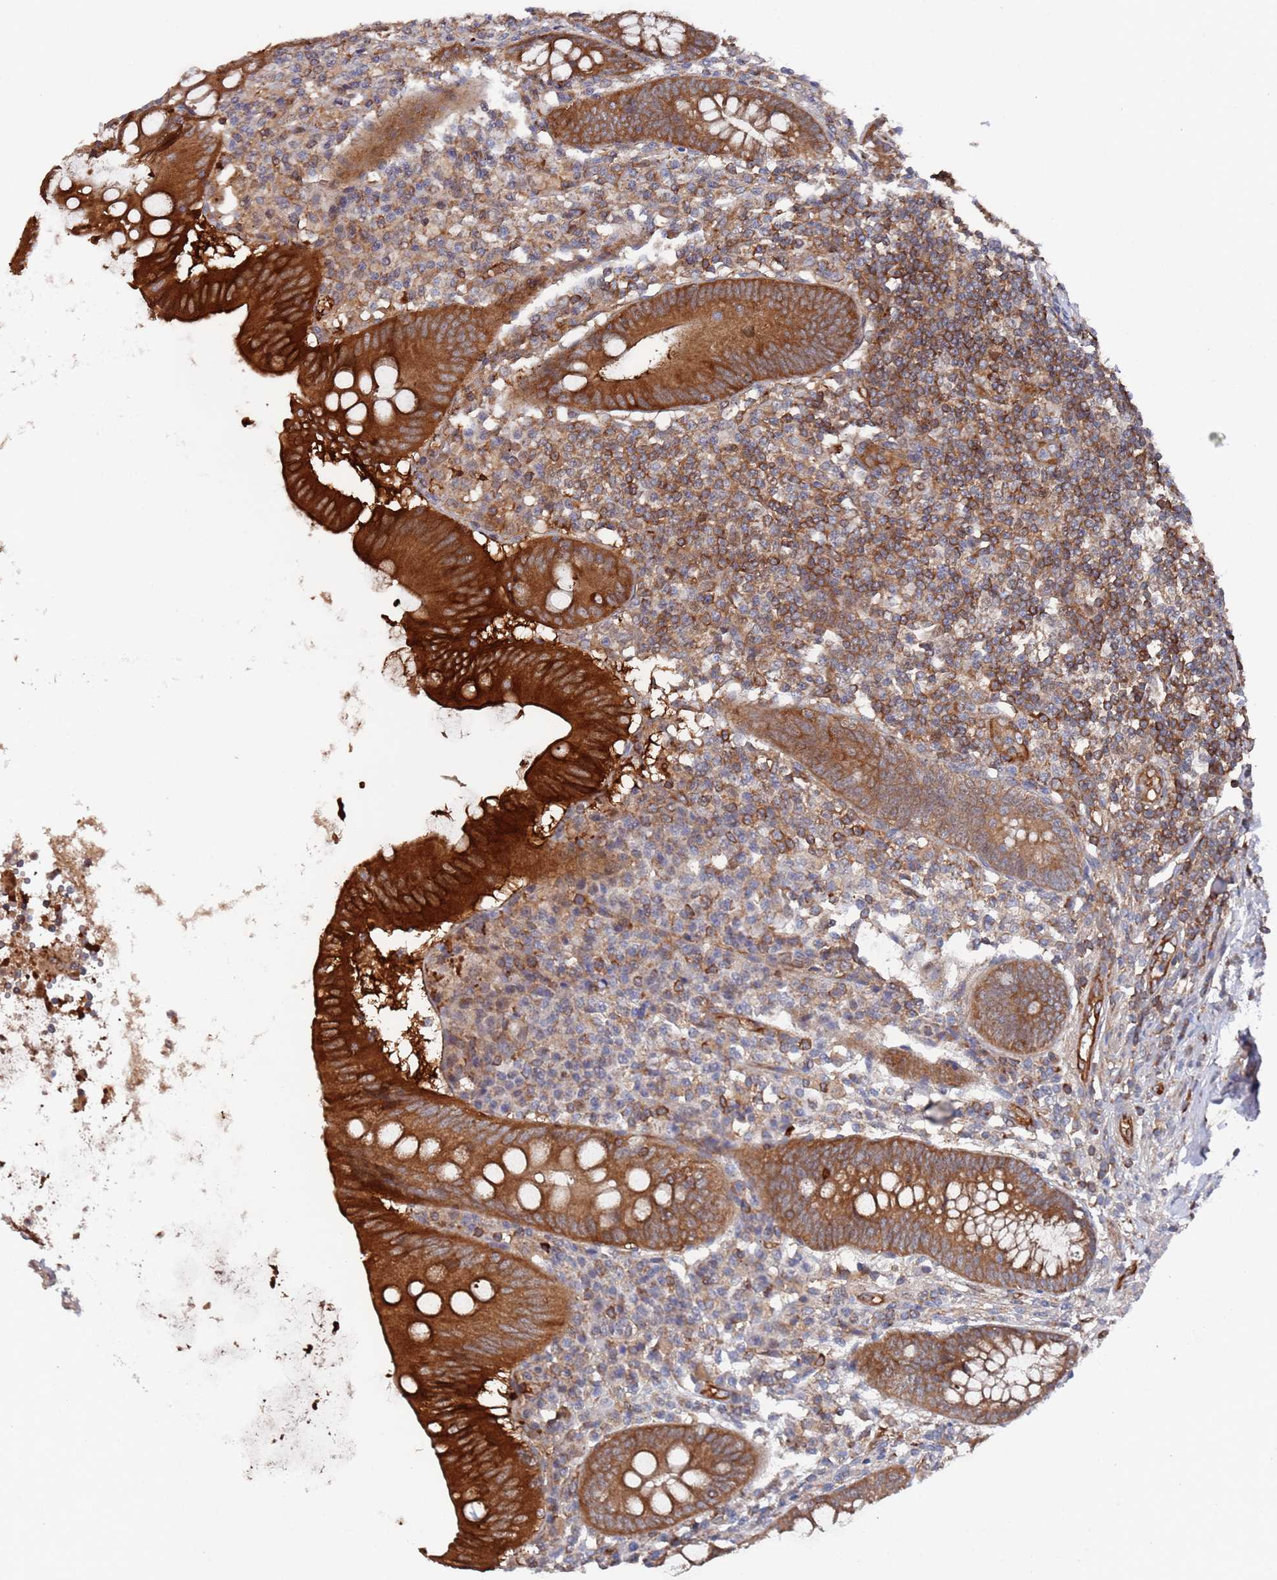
{"staining": {"intensity": "strong", "quantity": ">75%", "location": "cytoplasmic/membranous"}, "tissue": "appendix", "cell_type": "Glandular cells", "image_type": "normal", "snomed": [{"axis": "morphology", "description": "Normal tissue, NOS"}, {"axis": "topography", "description": "Appendix"}], "caption": "Human appendix stained for a protein (brown) reveals strong cytoplasmic/membranous positive expression in about >75% of glandular cells.", "gene": "DDX60", "patient": {"sex": "female", "age": 54}}